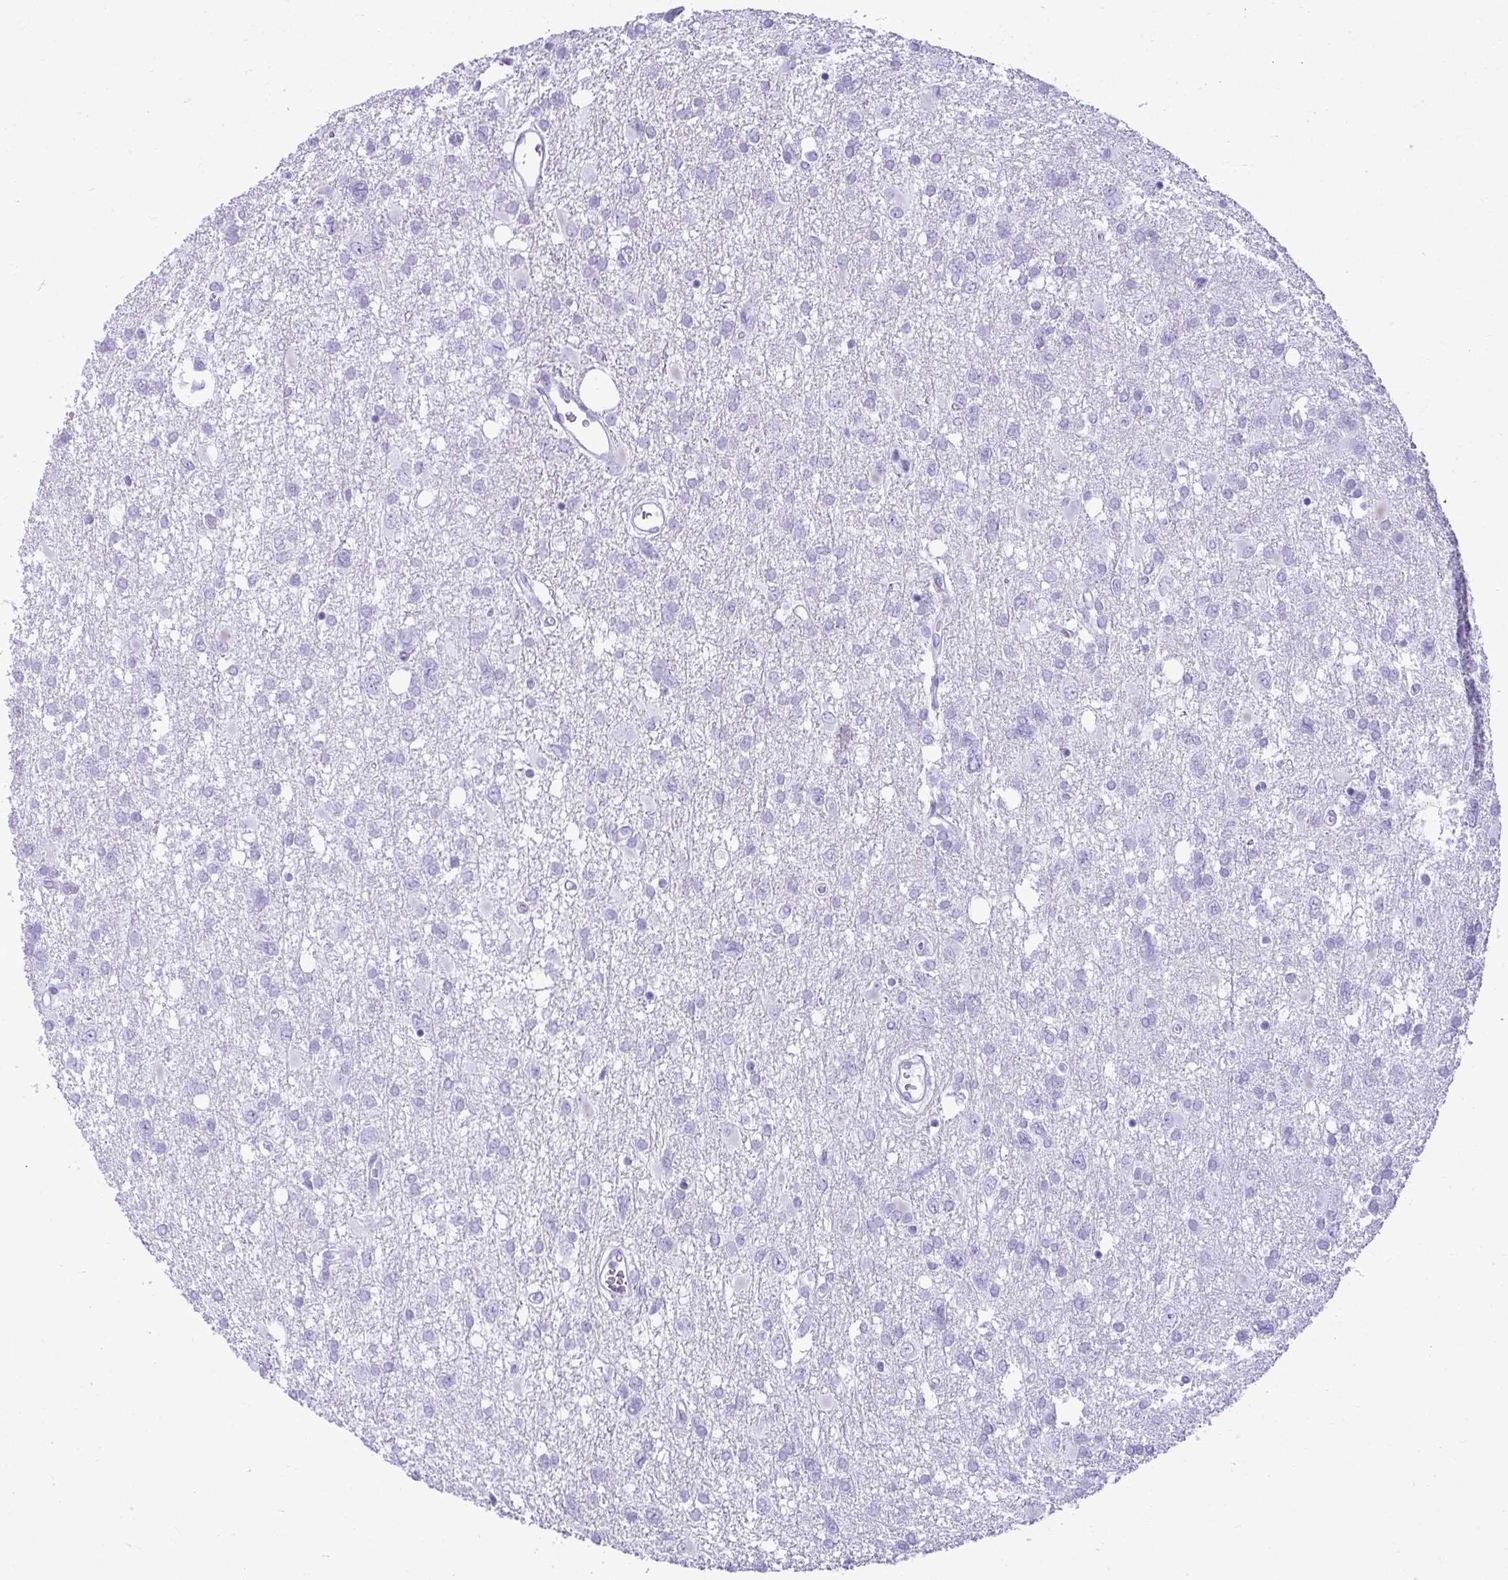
{"staining": {"intensity": "negative", "quantity": "none", "location": "none"}, "tissue": "glioma", "cell_type": "Tumor cells", "image_type": "cancer", "snomed": [{"axis": "morphology", "description": "Glioma, malignant, High grade"}, {"axis": "topography", "description": "Brain"}], "caption": "Glioma was stained to show a protein in brown. There is no significant positivity in tumor cells.", "gene": "CLGN", "patient": {"sex": "male", "age": 61}}